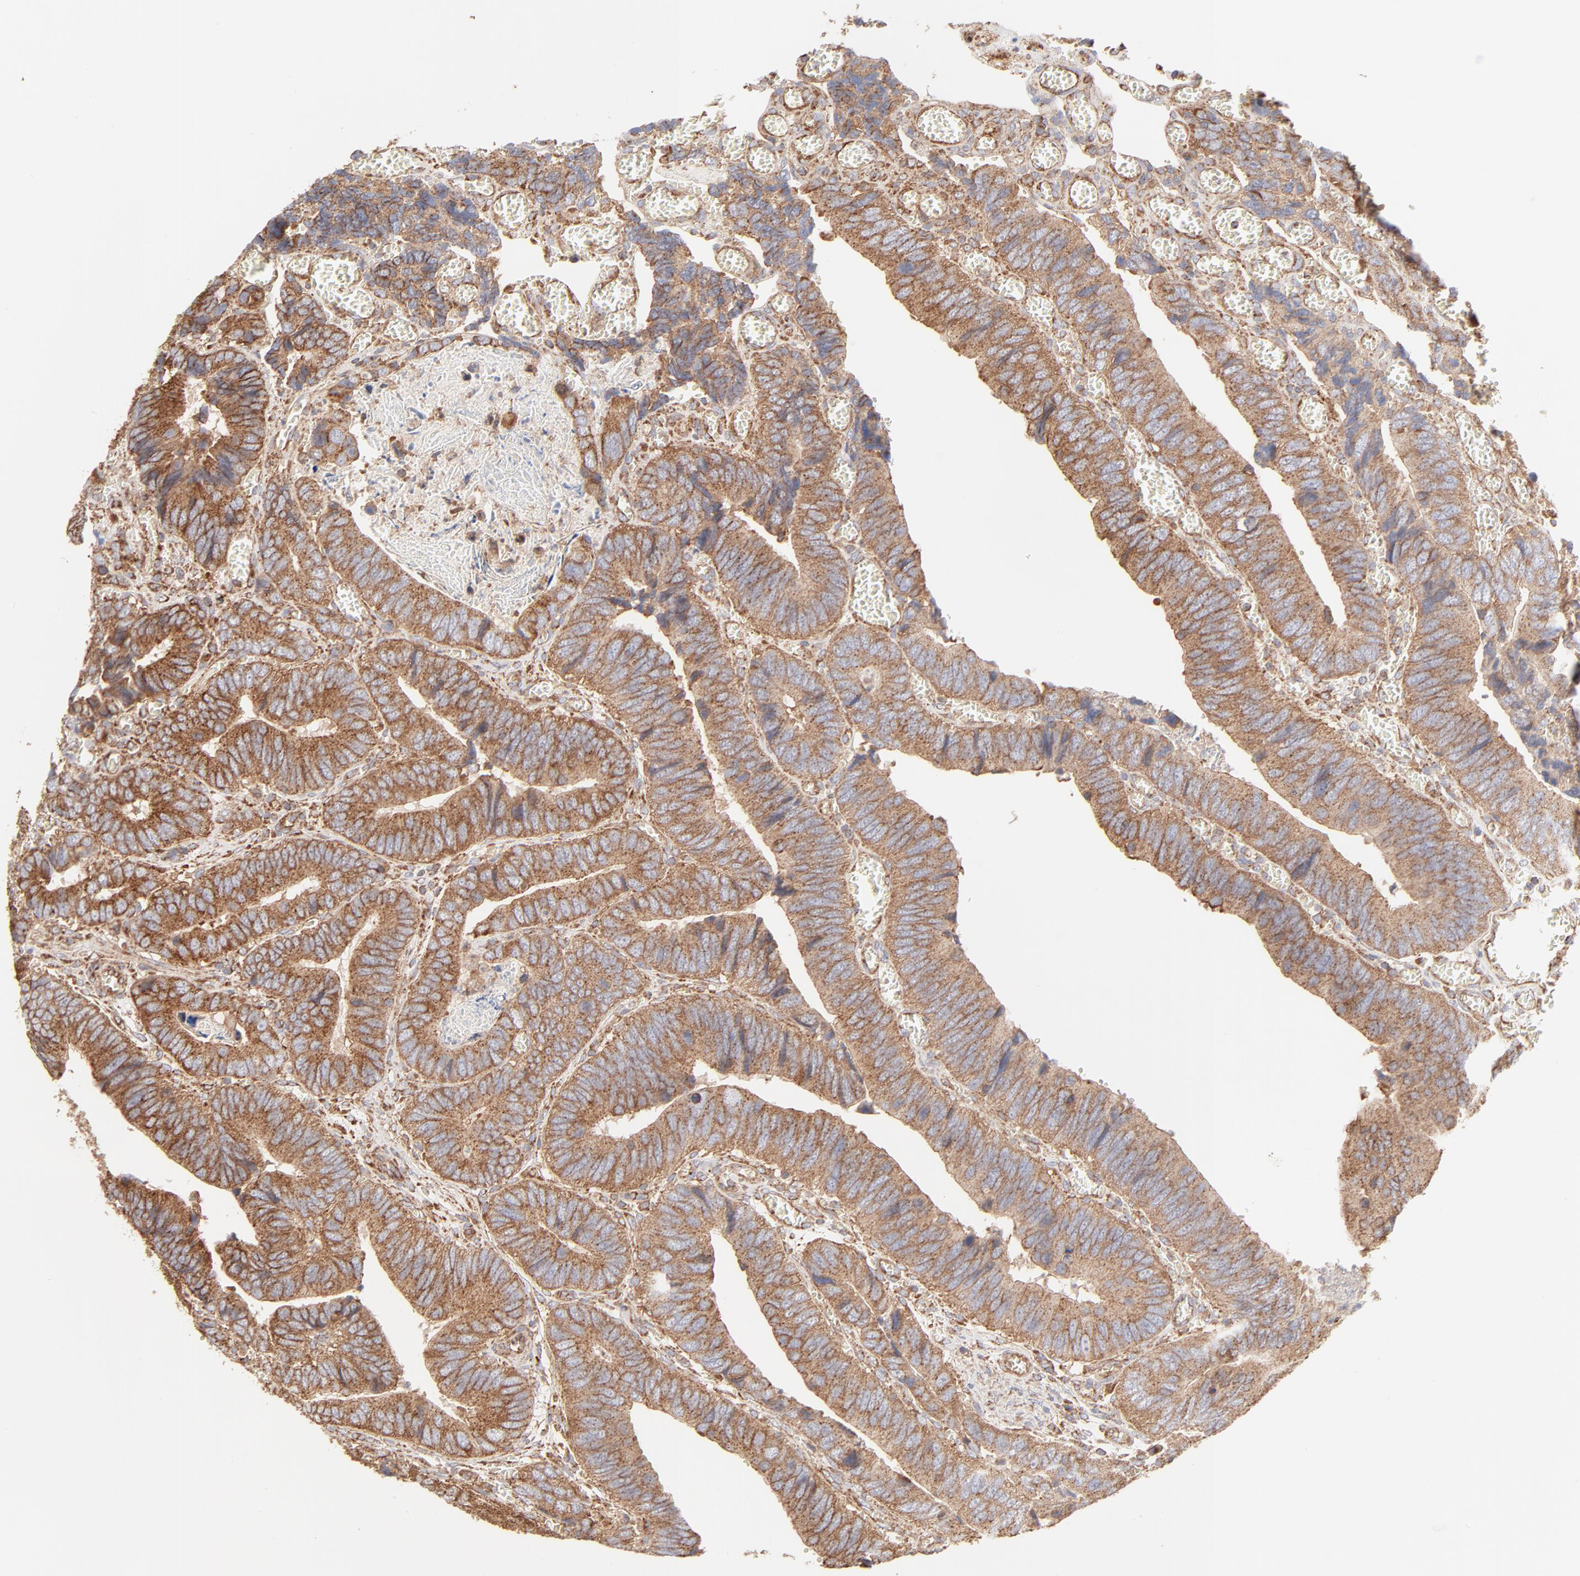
{"staining": {"intensity": "moderate", "quantity": ">75%", "location": "cytoplasmic/membranous"}, "tissue": "colorectal cancer", "cell_type": "Tumor cells", "image_type": "cancer", "snomed": [{"axis": "morphology", "description": "Adenocarcinoma, NOS"}, {"axis": "topography", "description": "Colon"}], "caption": "This histopathology image displays immunohistochemistry staining of colorectal cancer, with medium moderate cytoplasmic/membranous expression in approximately >75% of tumor cells.", "gene": "CLTB", "patient": {"sex": "male", "age": 72}}